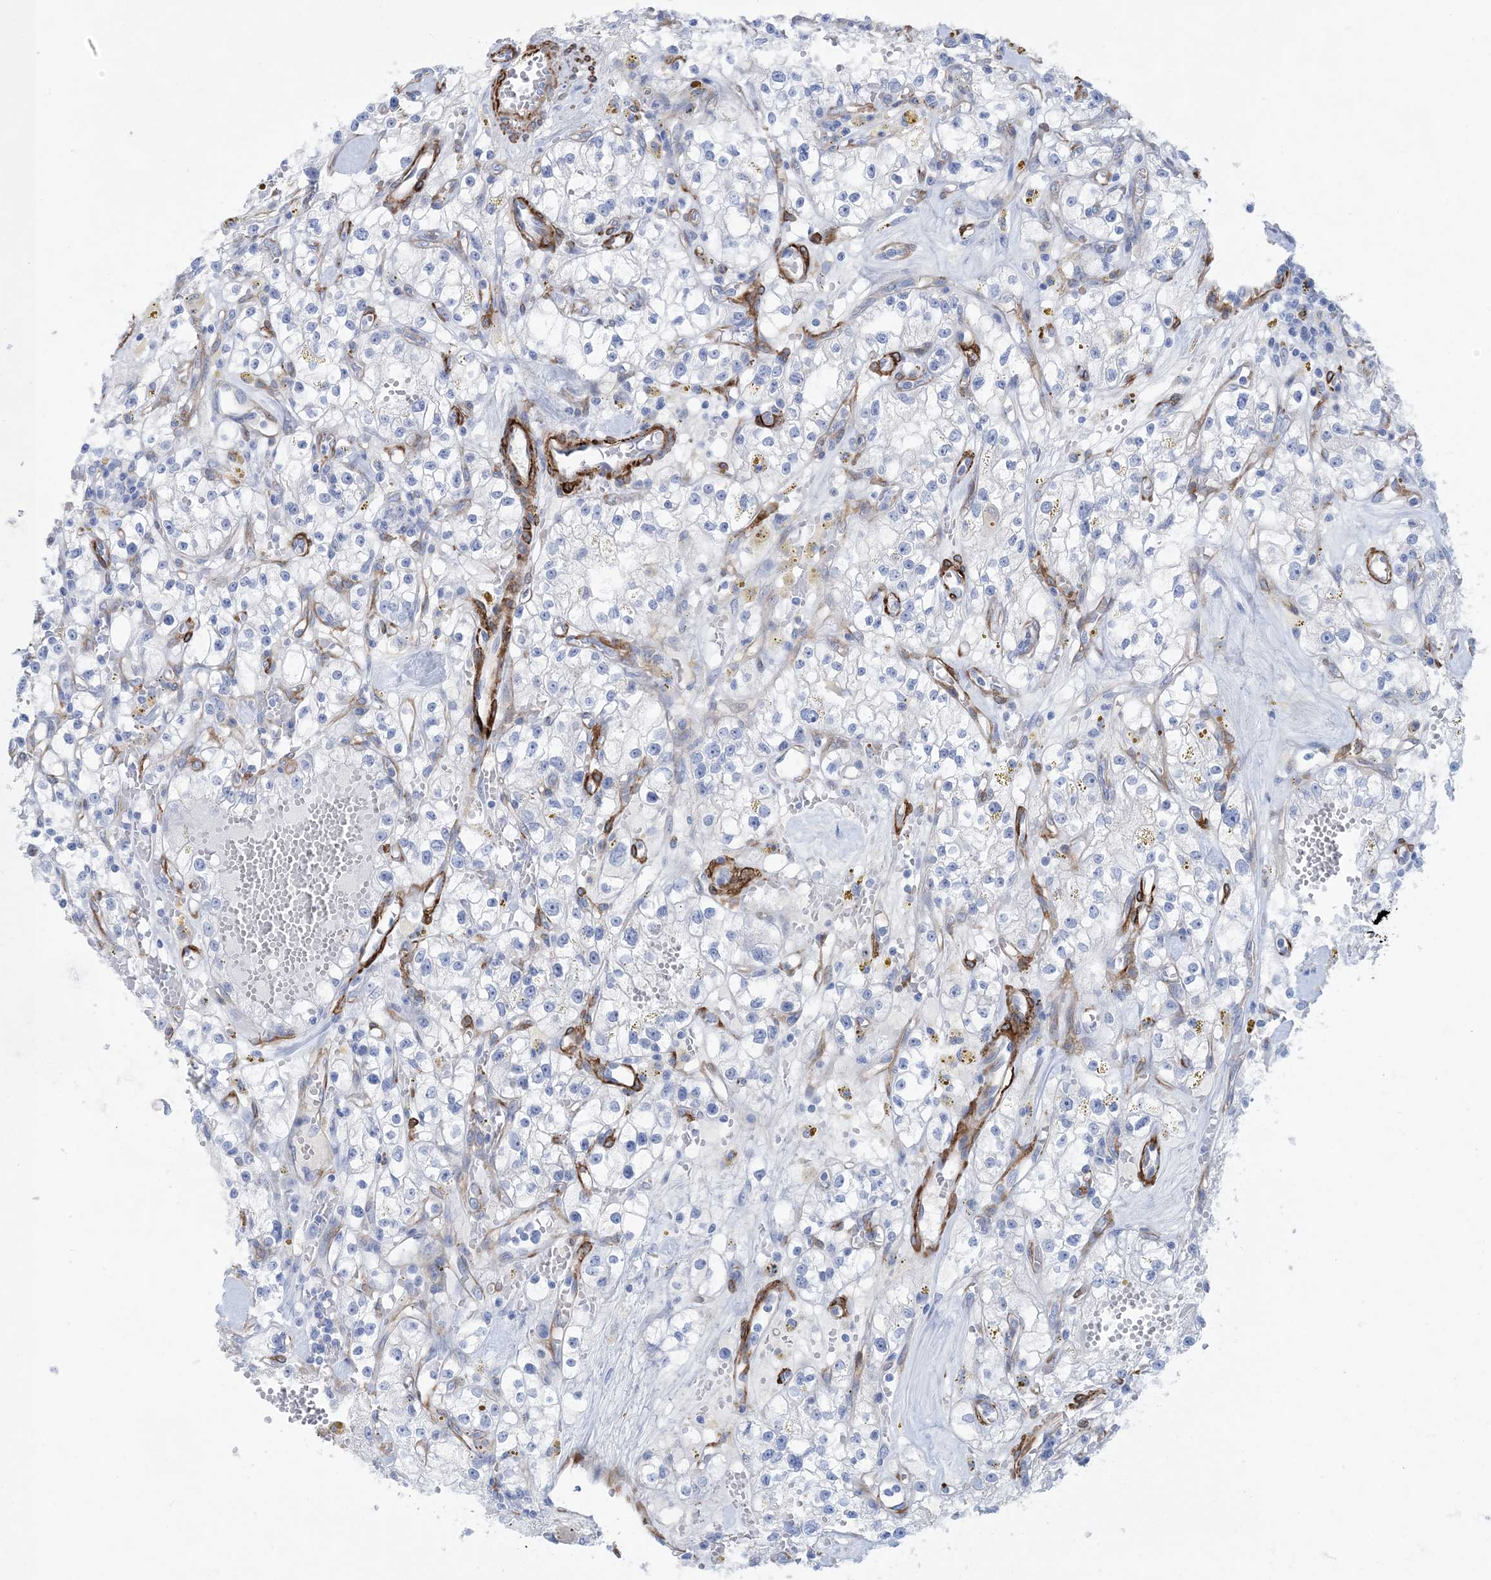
{"staining": {"intensity": "negative", "quantity": "none", "location": "none"}, "tissue": "renal cancer", "cell_type": "Tumor cells", "image_type": "cancer", "snomed": [{"axis": "morphology", "description": "Adenocarcinoma, NOS"}, {"axis": "topography", "description": "Kidney"}], "caption": "This is an IHC image of renal adenocarcinoma. There is no positivity in tumor cells.", "gene": "SHANK1", "patient": {"sex": "male", "age": 56}}